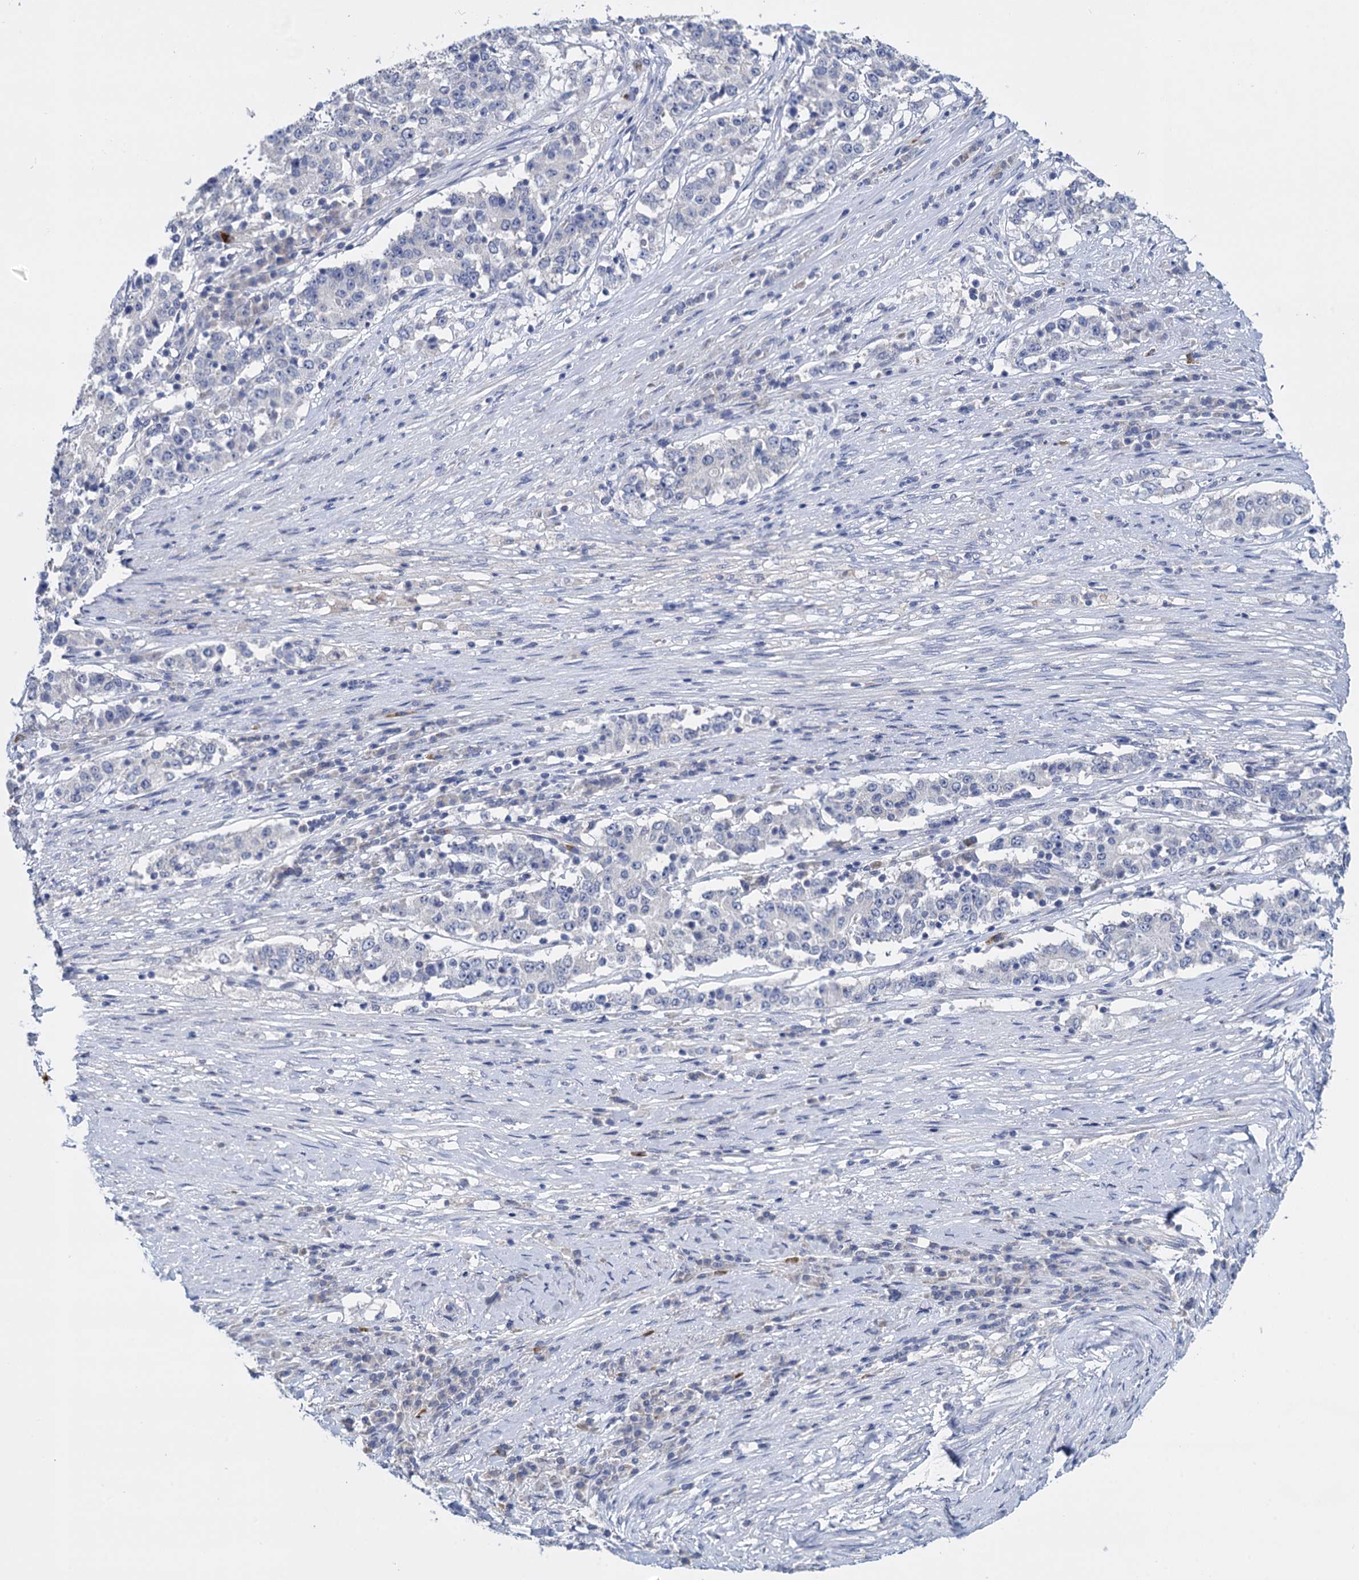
{"staining": {"intensity": "negative", "quantity": "none", "location": "none"}, "tissue": "stomach cancer", "cell_type": "Tumor cells", "image_type": "cancer", "snomed": [{"axis": "morphology", "description": "Adenocarcinoma, NOS"}, {"axis": "topography", "description": "Stomach"}], "caption": "High power microscopy histopathology image of an immunohistochemistry (IHC) micrograph of stomach adenocarcinoma, revealing no significant positivity in tumor cells.", "gene": "GSTM2", "patient": {"sex": "male", "age": 59}}